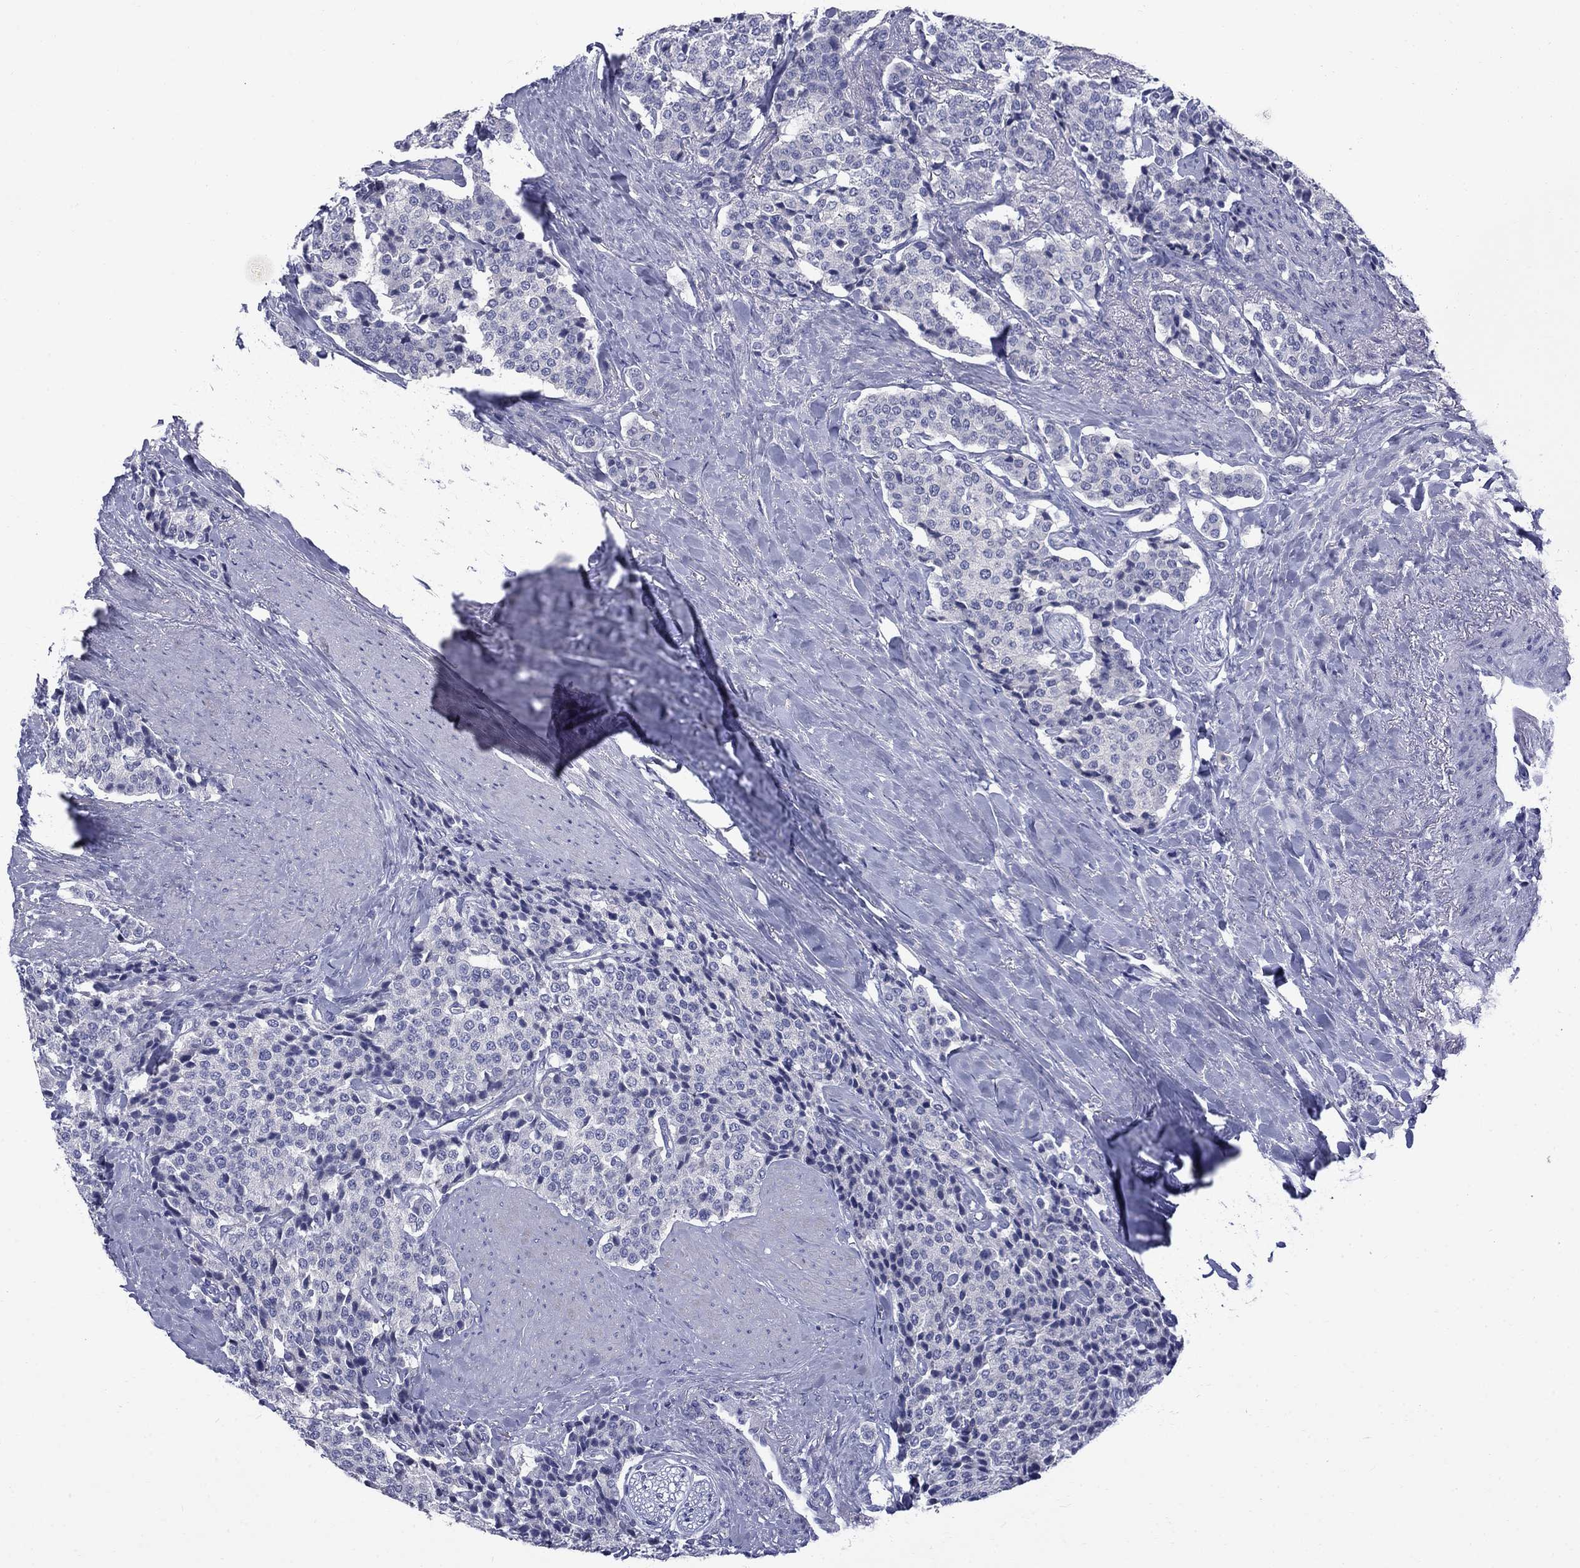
{"staining": {"intensity": "negative", "quantity": "none", "location": "none"}, "tissue": "carcinoid", "cell_type": "Tumor cells", "image_type": "cancer", "snomed": [{"axis": "morphology", "description": "Carcinoid, malignant, NOS"}, {"axis": "topography", "description": "Small intestine"}], "caption": "Micrograph shows no protein staining in tumor cells of carcinoid (malignant) tissue.", "gene": "SERPINB2", "patient": {"sex": "female", "age": 58}}